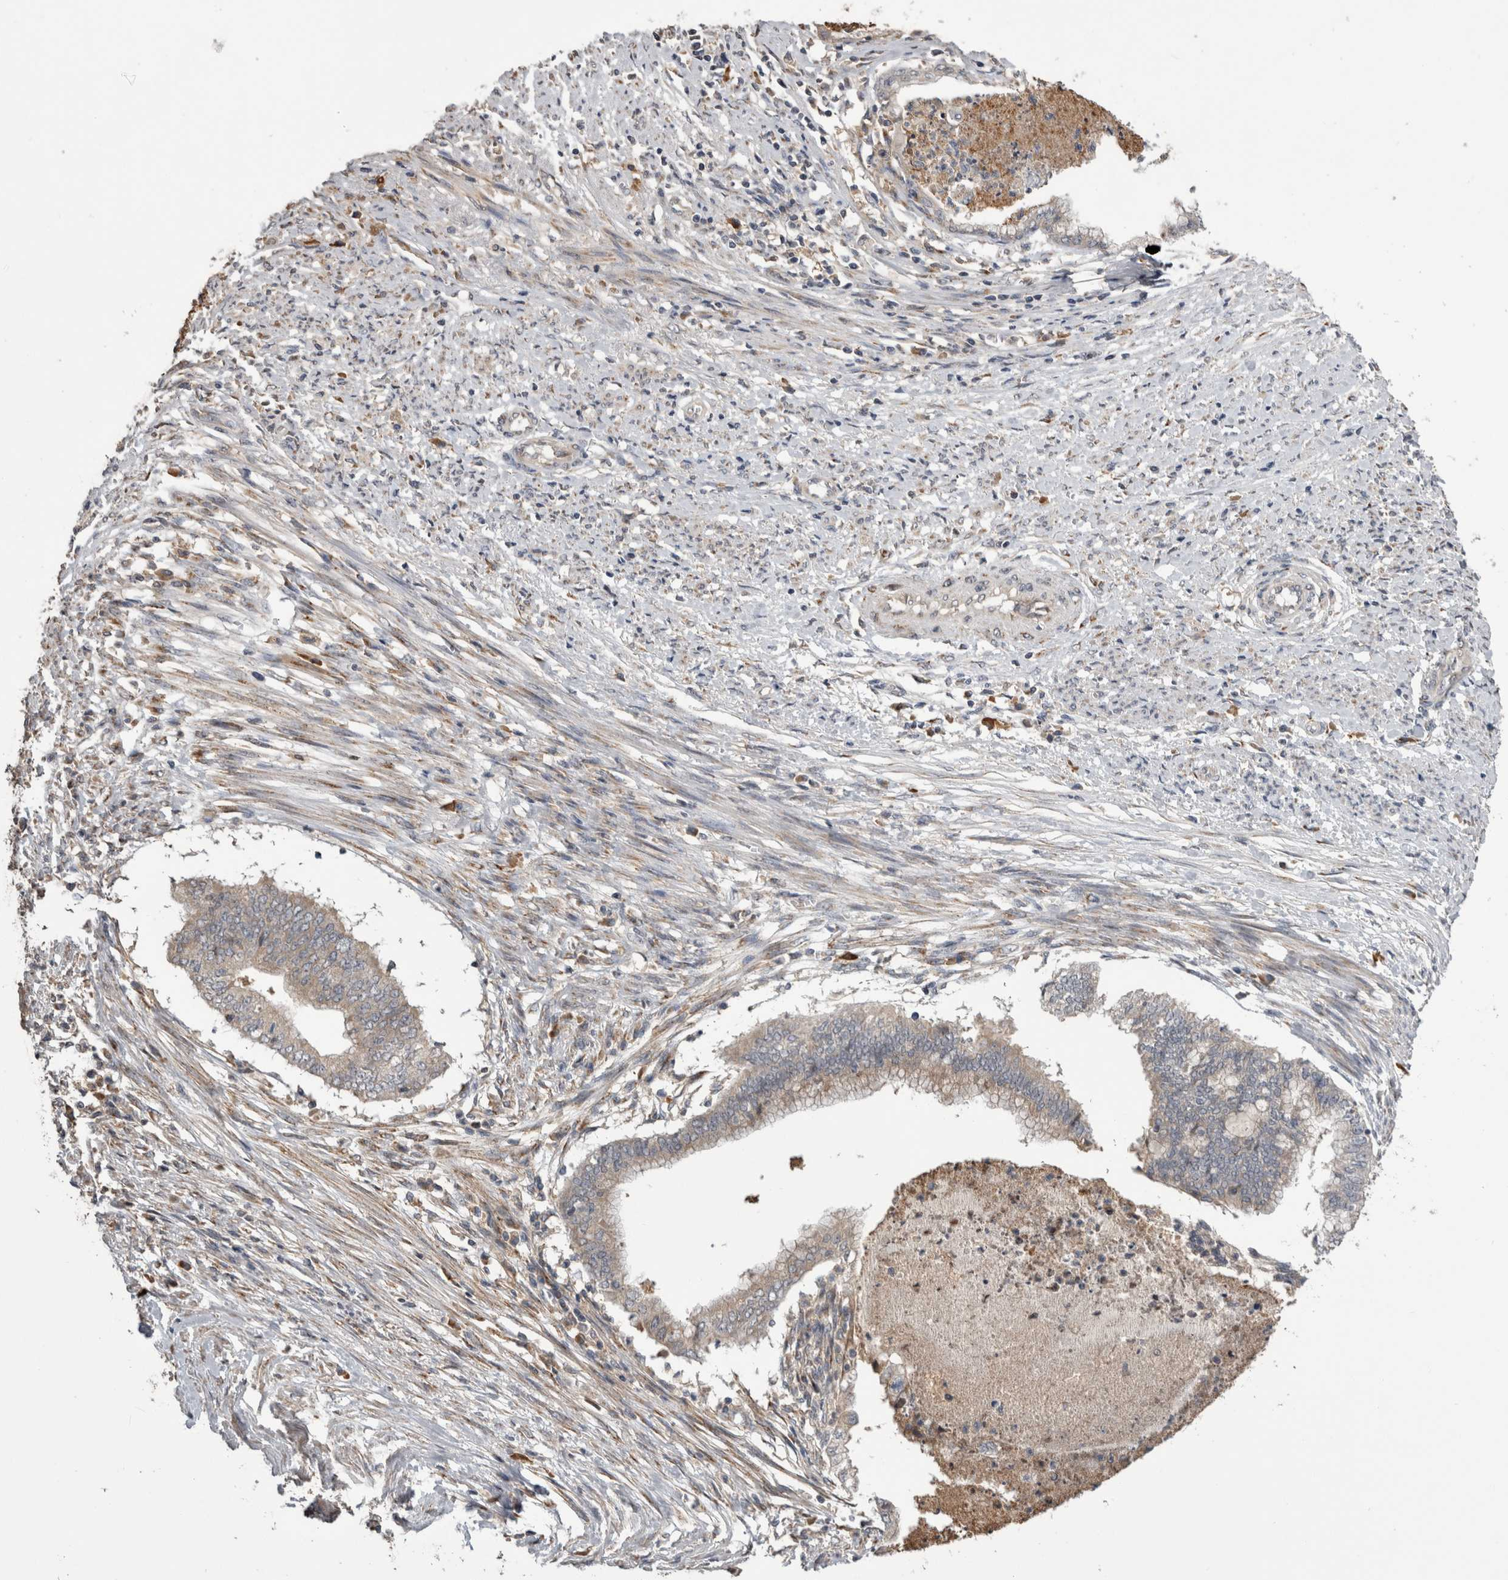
{"staining": {"intensity": "weak", "quantity": "<25%", "location": "cytoplasmic/membranous"}, "tissue": "endometrial cancer", "cell_type": "Tumor cells", "image_type": "cancer", "snomed": [{"axis": "morphology", "description": "Necrosis, NOS"}, {"axis": "morphology", "description": "Adenocarcinoma, NOS"}, {"axis": "topography", "description": "Endometrium"}], "caption": "Image shows no significant protein staining in tumor cells of adenocarcinoma (endometrial).", "gene": "ANXA13", "patient": {"sex": "female", "age": 79}}